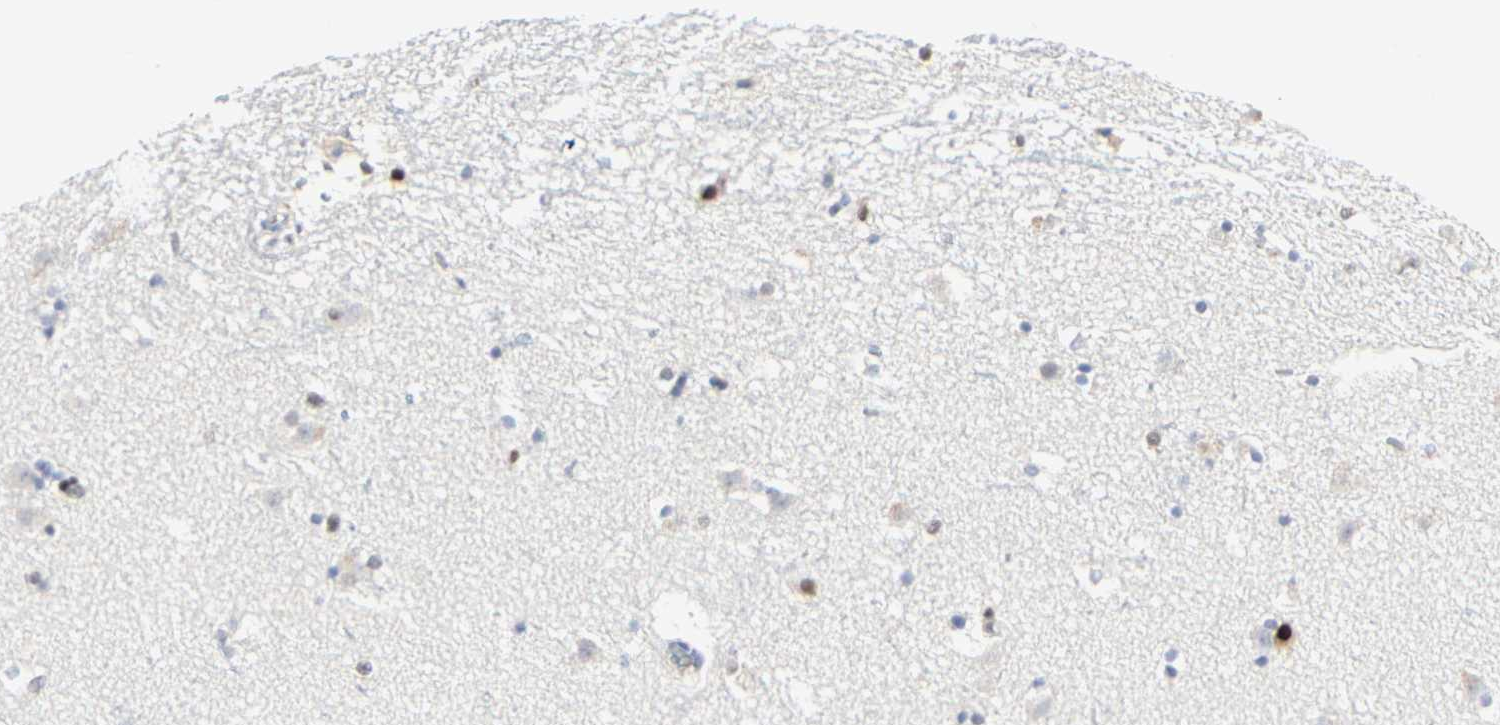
{"staining": {"intensity": "moderate", "quantity": "25%-75%", "location": "nuclear"}, "tissue": "caudate", "cell_type": "Glial cells", "image_type": "normal", "snomed": [{"axis": "morphology", "description": "Normal tissue, NOS"}, {"axis": "topography", "description": "Lateral ventricle wall"}], "caption": "Immunohistochemistry (IHC) photomicrograph of benign caudate: caudate stained using immunohistochemistry (IHC) demonstrates medium levels of moderate protein expression localized specifically in the nuclear of glial cells, appearing as a nuclear brown color.", "gene": "PRMT3", "patient": {"sex": "male", "age": 45}}